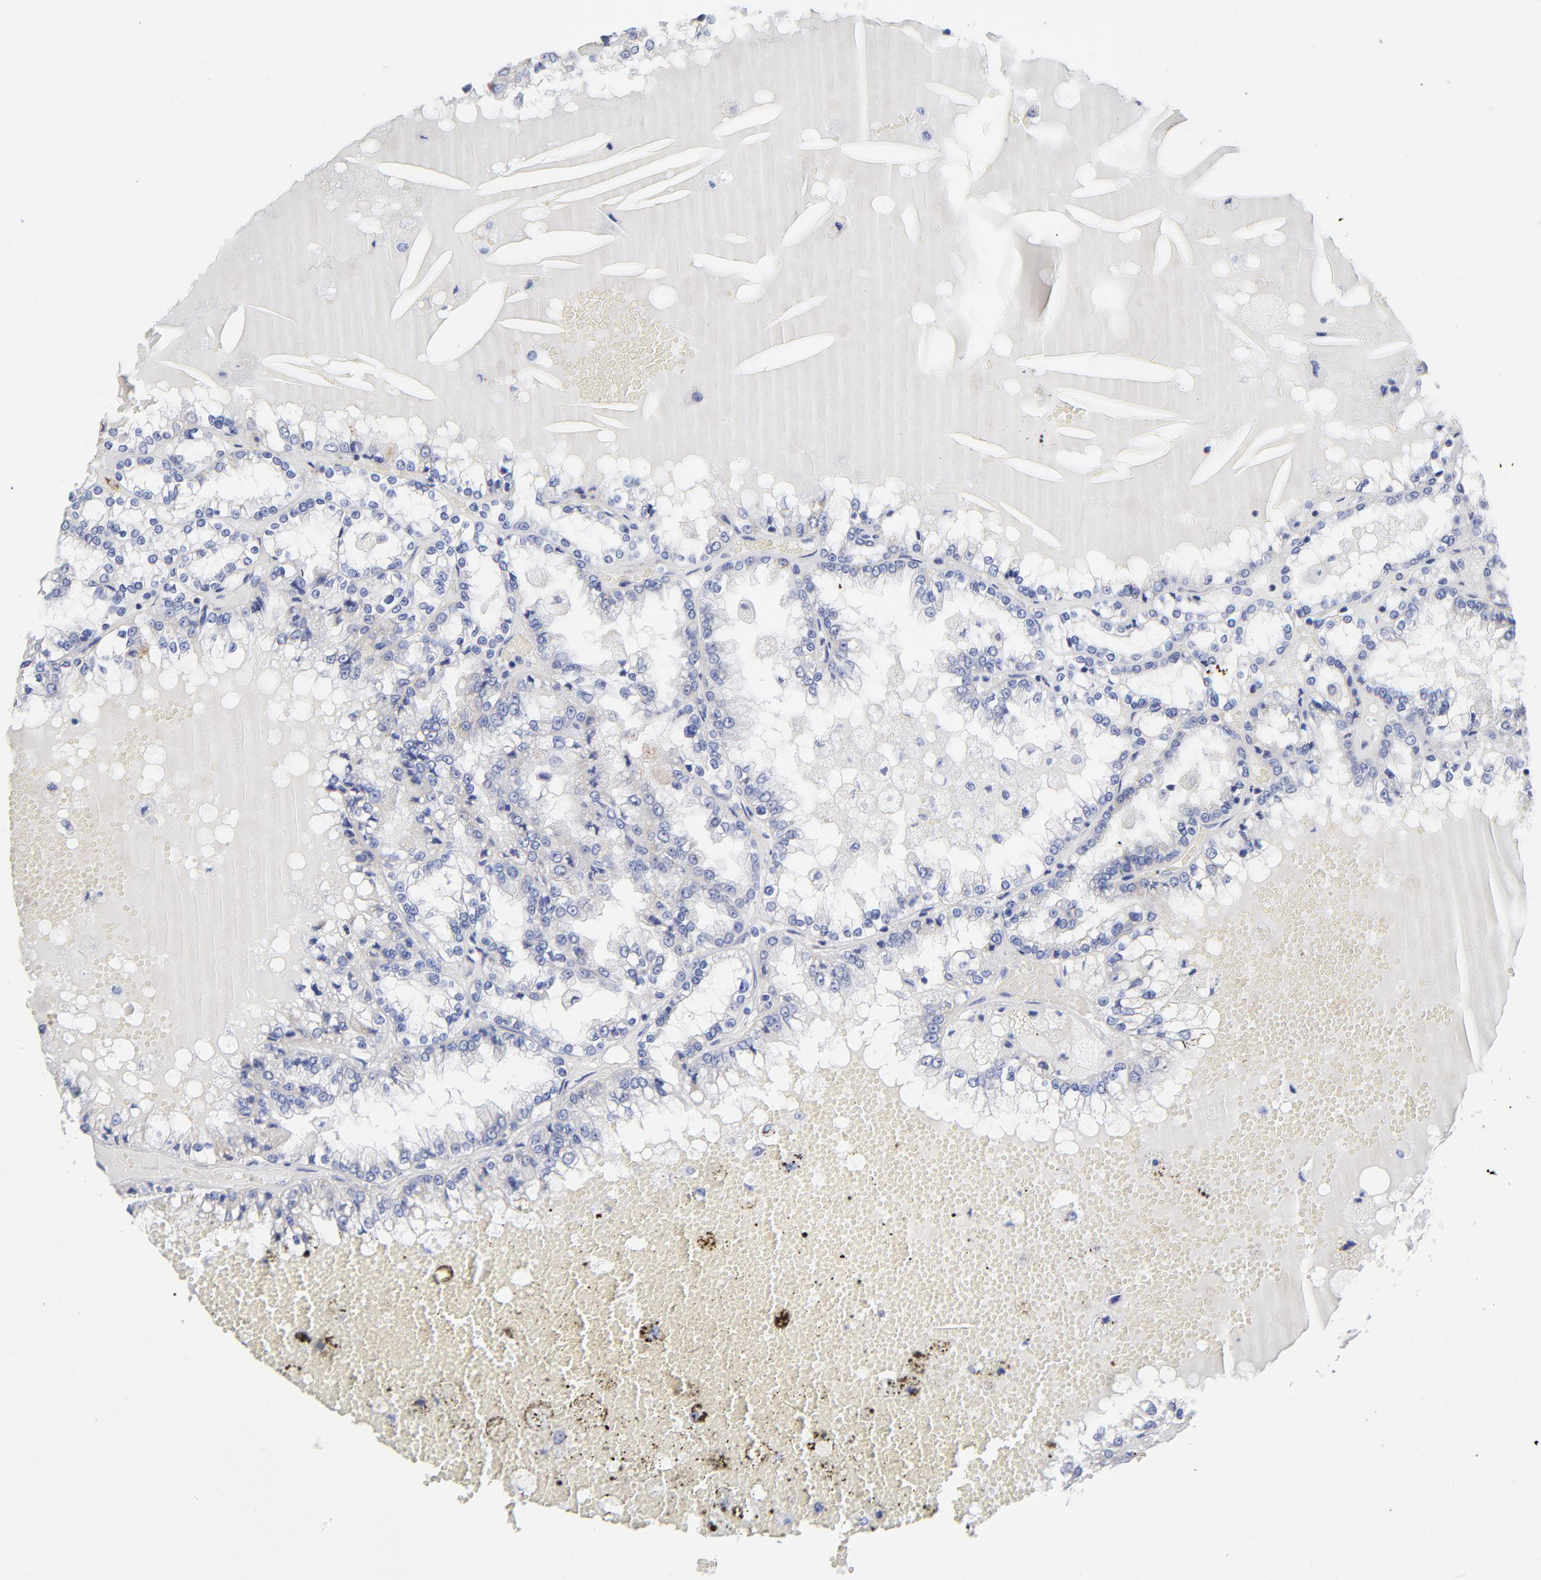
{"staining": {"intensity": "negative", "quantity": "none", "location": "none"}, "tissue": "renal cancer", "cell_type": "Tumor cells", "image_type": "cancer", "snomed": [{"axis": "morphology", "description": "Adenocarcinoma, NOS"}, {"axis": "topography", "description": "Kidney"}], "caption": "The micrograph exhibits no staining of tumor cells in adenocarcinoma (renal).", "gene": "PTP4A1", "patient": {"sex": "female", "age": 56}}